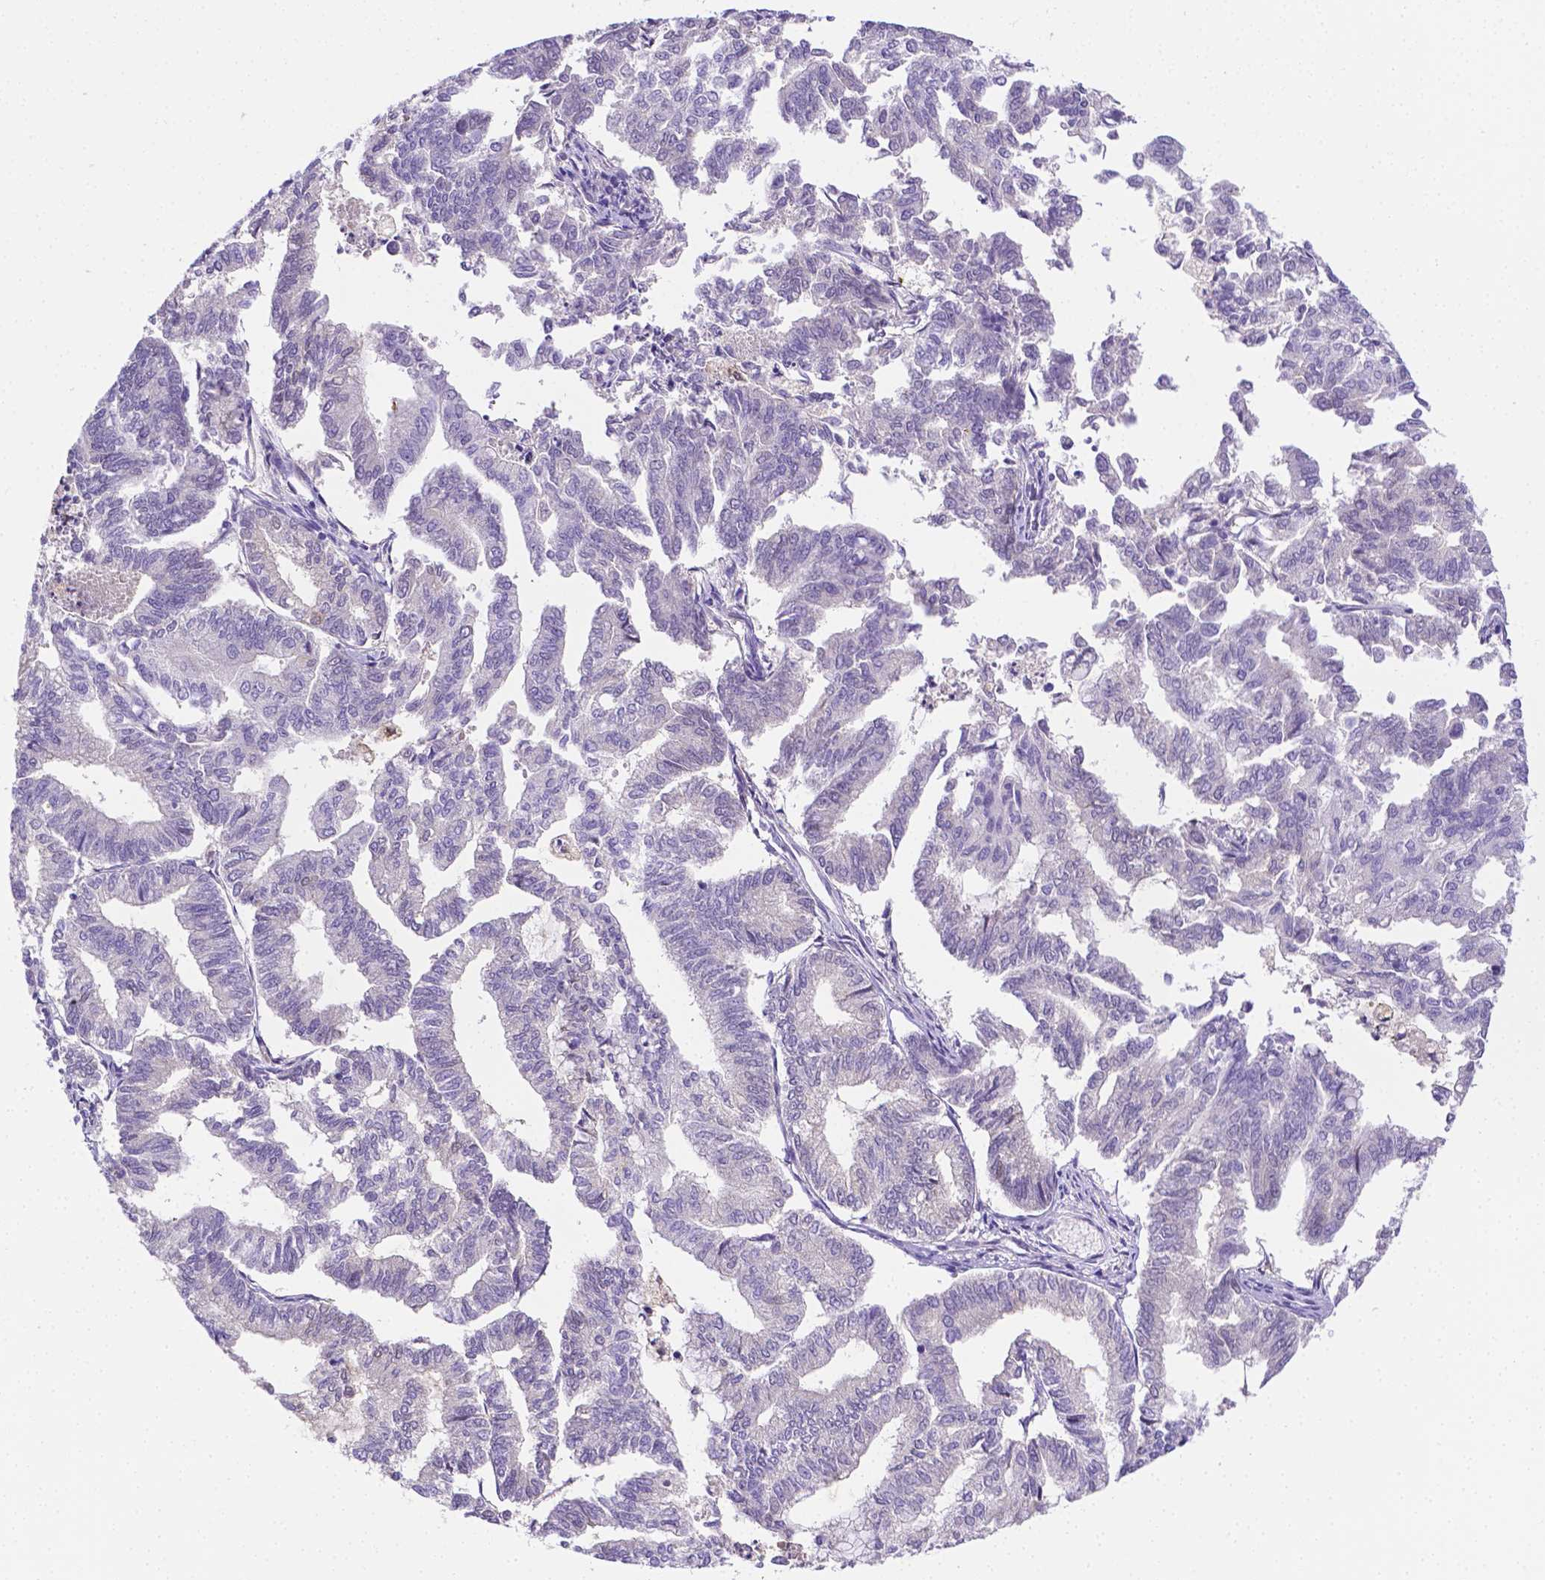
{"staining": {"intensity": "negative", "quantity": "none", "location": "none"}, "tissue": "endometrial cancer", "cell_type": "Tumor cells", "image_type": "cancer", "snomed": [{"axis": "morphology", "description": "Adenocarcinoma, NOS"}, {"axis": "topography", "description": "Endometrium"}], "caption": "This is a histopathology image of IHC staining of endometrial cancer (adenocarcinoma), which shows no expression in tumor cells. (Stains: DAB (3,3'-diaminobenzidine) IHC with hematoxylin counter stain, Microscopy: brightfield microscopy at high magnification).", "gene": "NXPH2", "patient": {"sex": "female", "age": 79}}